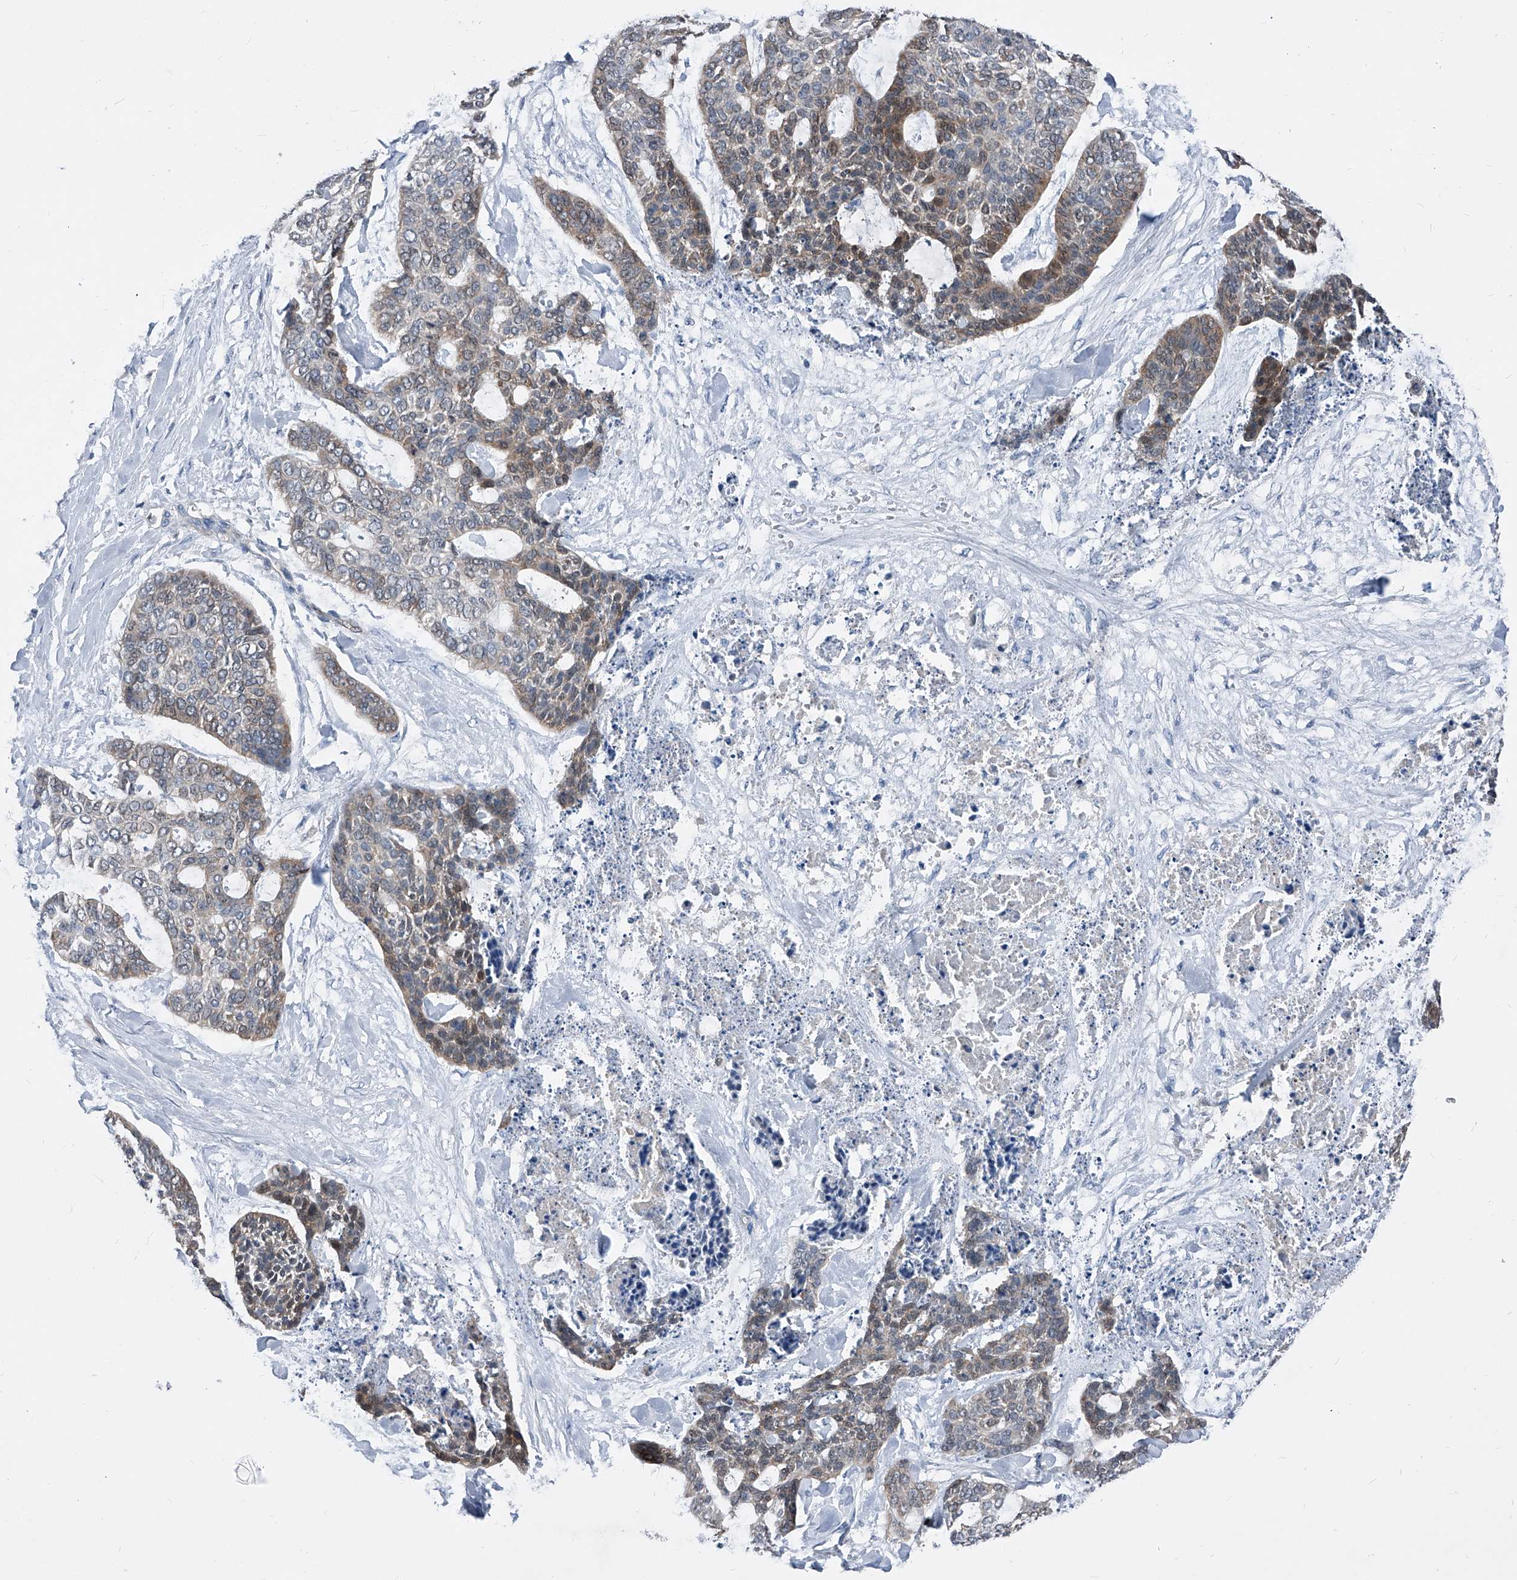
{"staining": {"intensity": "weak", "quantity": ">75%", "location": "cytoplasmic/membranous"}, "tissue": "skin cancer", "cell_type": "Tumor cells", "image_type": "cancer", "snomed": [{"axis": "morphology", "description": "Basal cell carcinoma"}, {"axis": "topography", "description": "Skin"}], "caption": "This is an image of immunohistochemistry staining of skin cancer, which shows weak positivity in the cytoplasmic/membranous of tumor cells.", "gene": "MAP2K6", "patient": {"sex": "female", "age": 64}}